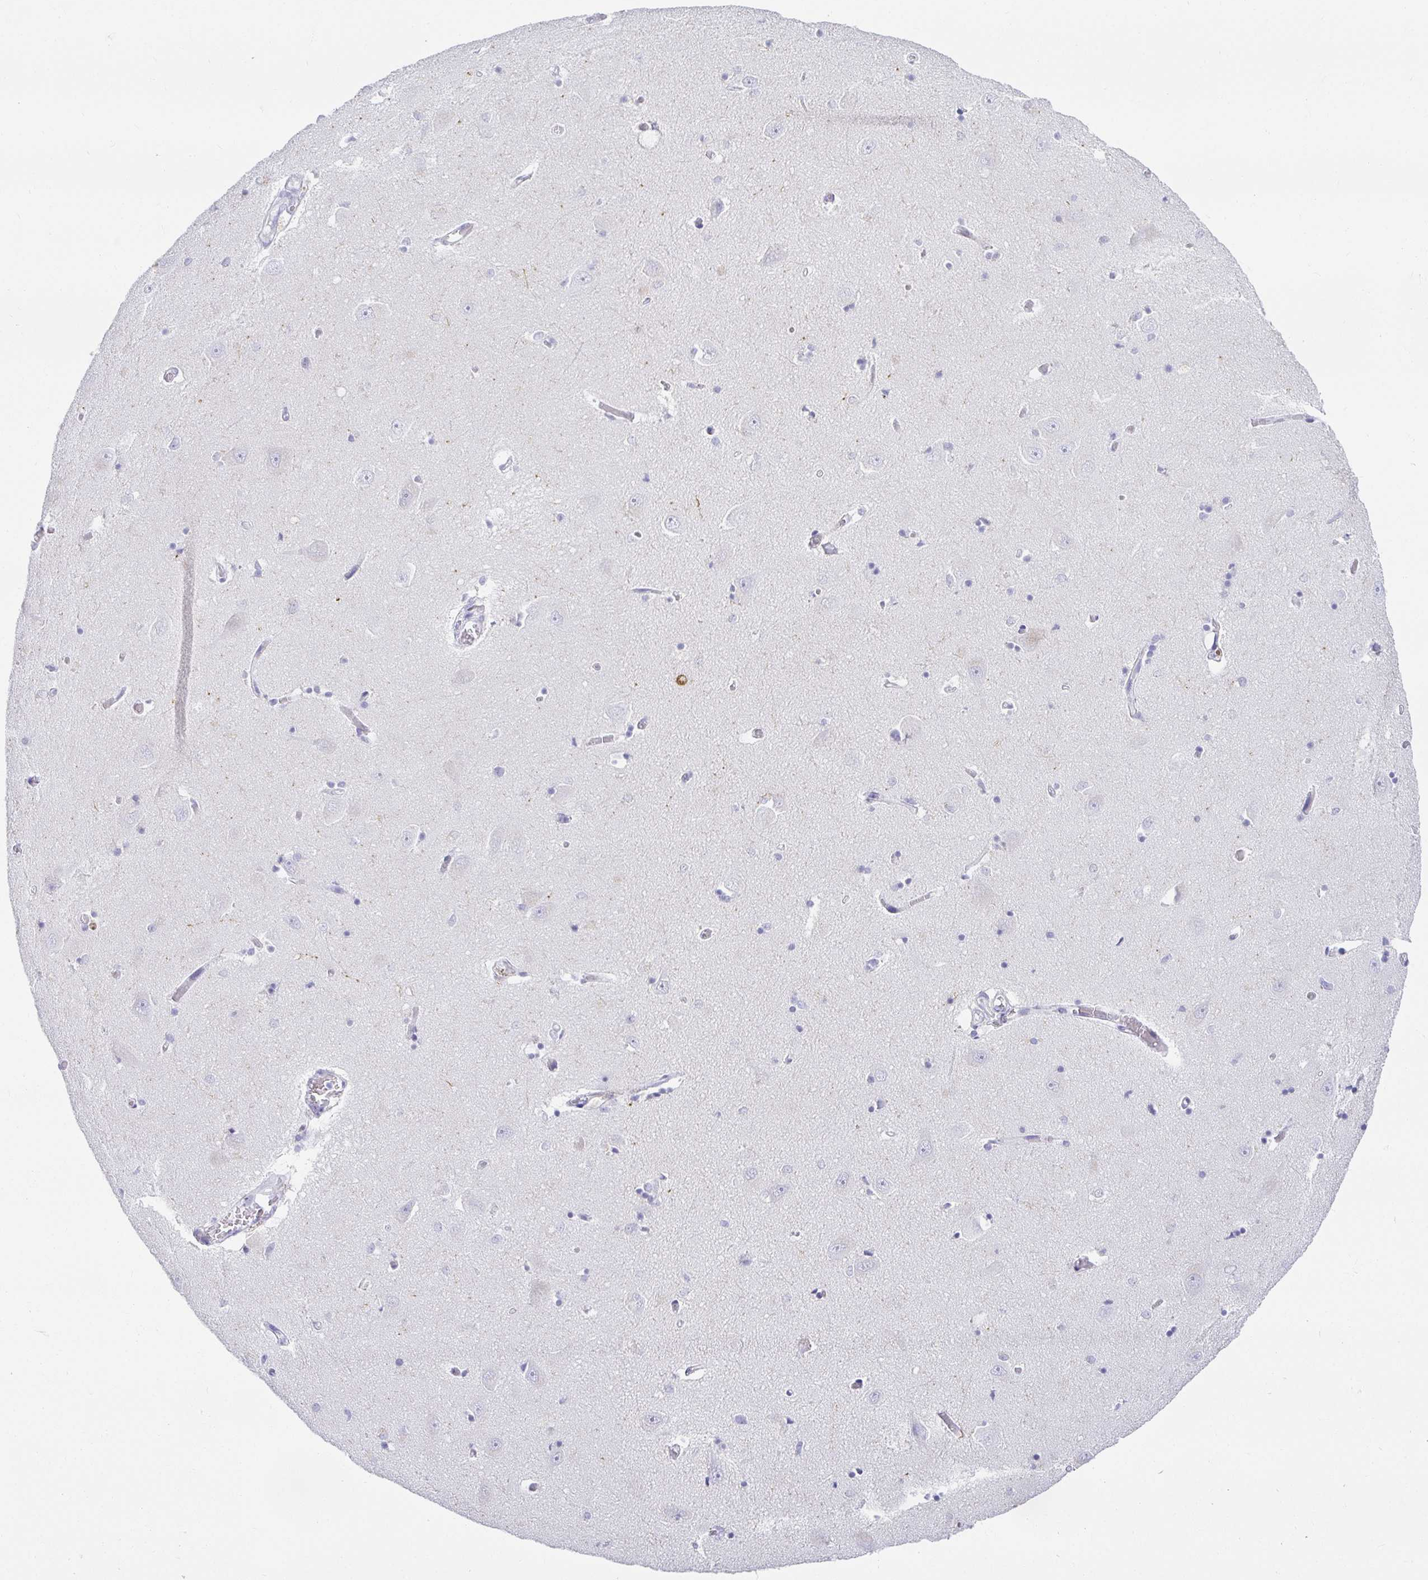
{"staining": {"intensity": "negative", "quantity": "none", "location": "none"}, "tissue": "caudate", "cell_type": "Glial cells", "image_type": "normal", "snomed": [{"axis": "morphology", "description": "Normal tissue, NOS"}, {"axis": "topography", "description": "Lateral ventricle wall"}, {"axis": "topography", "description": "Hippocampus"}], "caption": "DAB (3,3'-diaminobenzidine) immunohistochemical staining of unremarkable human caudate displays no significant expression in glial cells.", "gene": "CHAT", "patient": {"sex": "female", "age": 63}}